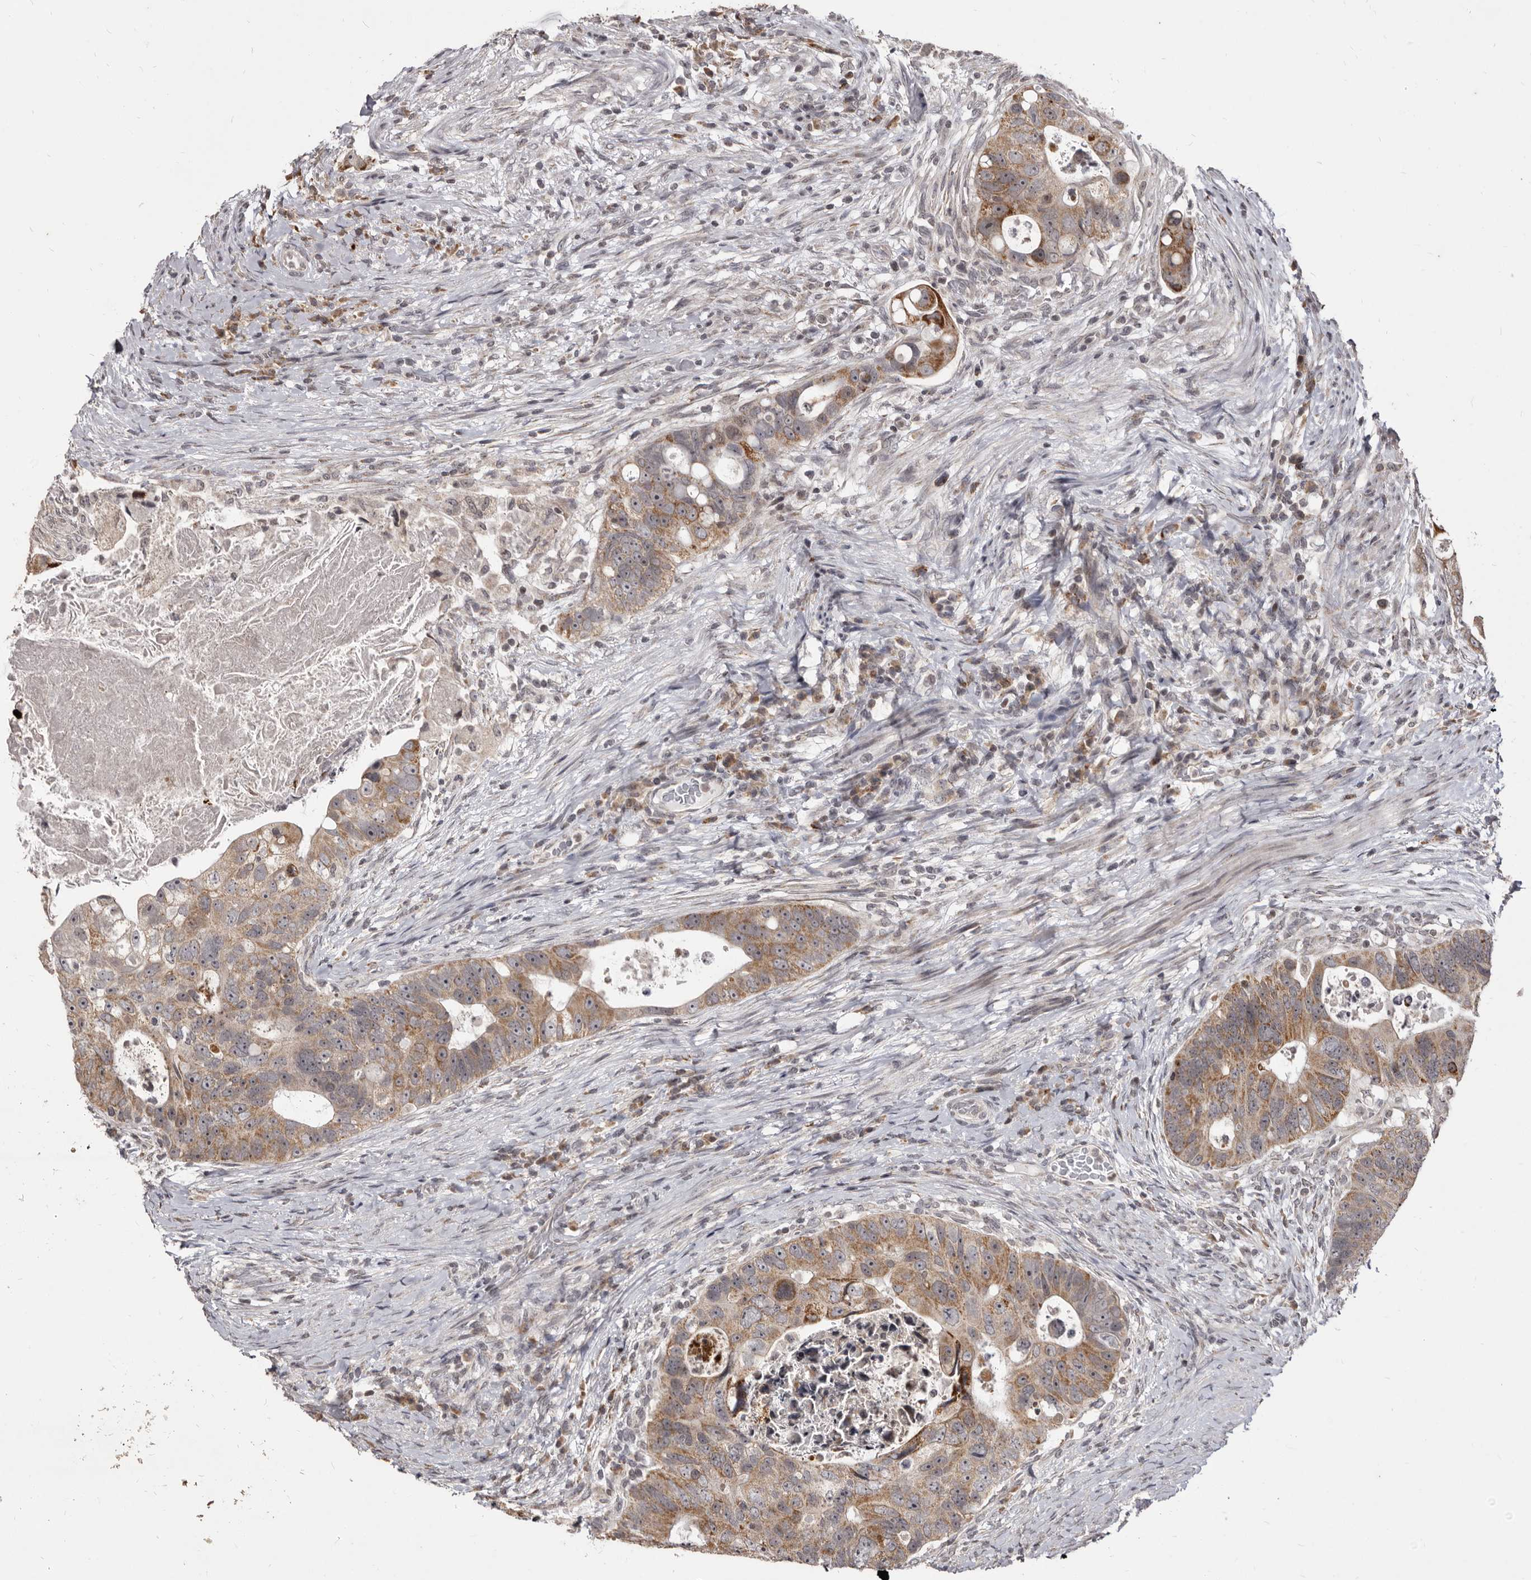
{"staining": {"intensity": "moderate", "quantity": ">75%", "location": "cytoplasmic/membranous"}, "tissue": "colorectal cancer", "cell_type": "Tumor cells", "image_type": "cancer", "snomed": [{"axis": "morphology", "description": "Adenocarcinoma, NOS"}, {"axis": "topography", "description": "Rectum"}], "caption": "Immunohistochemistry (IHC) of colorectal cancer reveals medium levels of moderate cytoplasmic/membranous staining in about >75% of tumor cells.", "gene": "THUMPD1", "patient": {"sex": "male", "age": 59}}